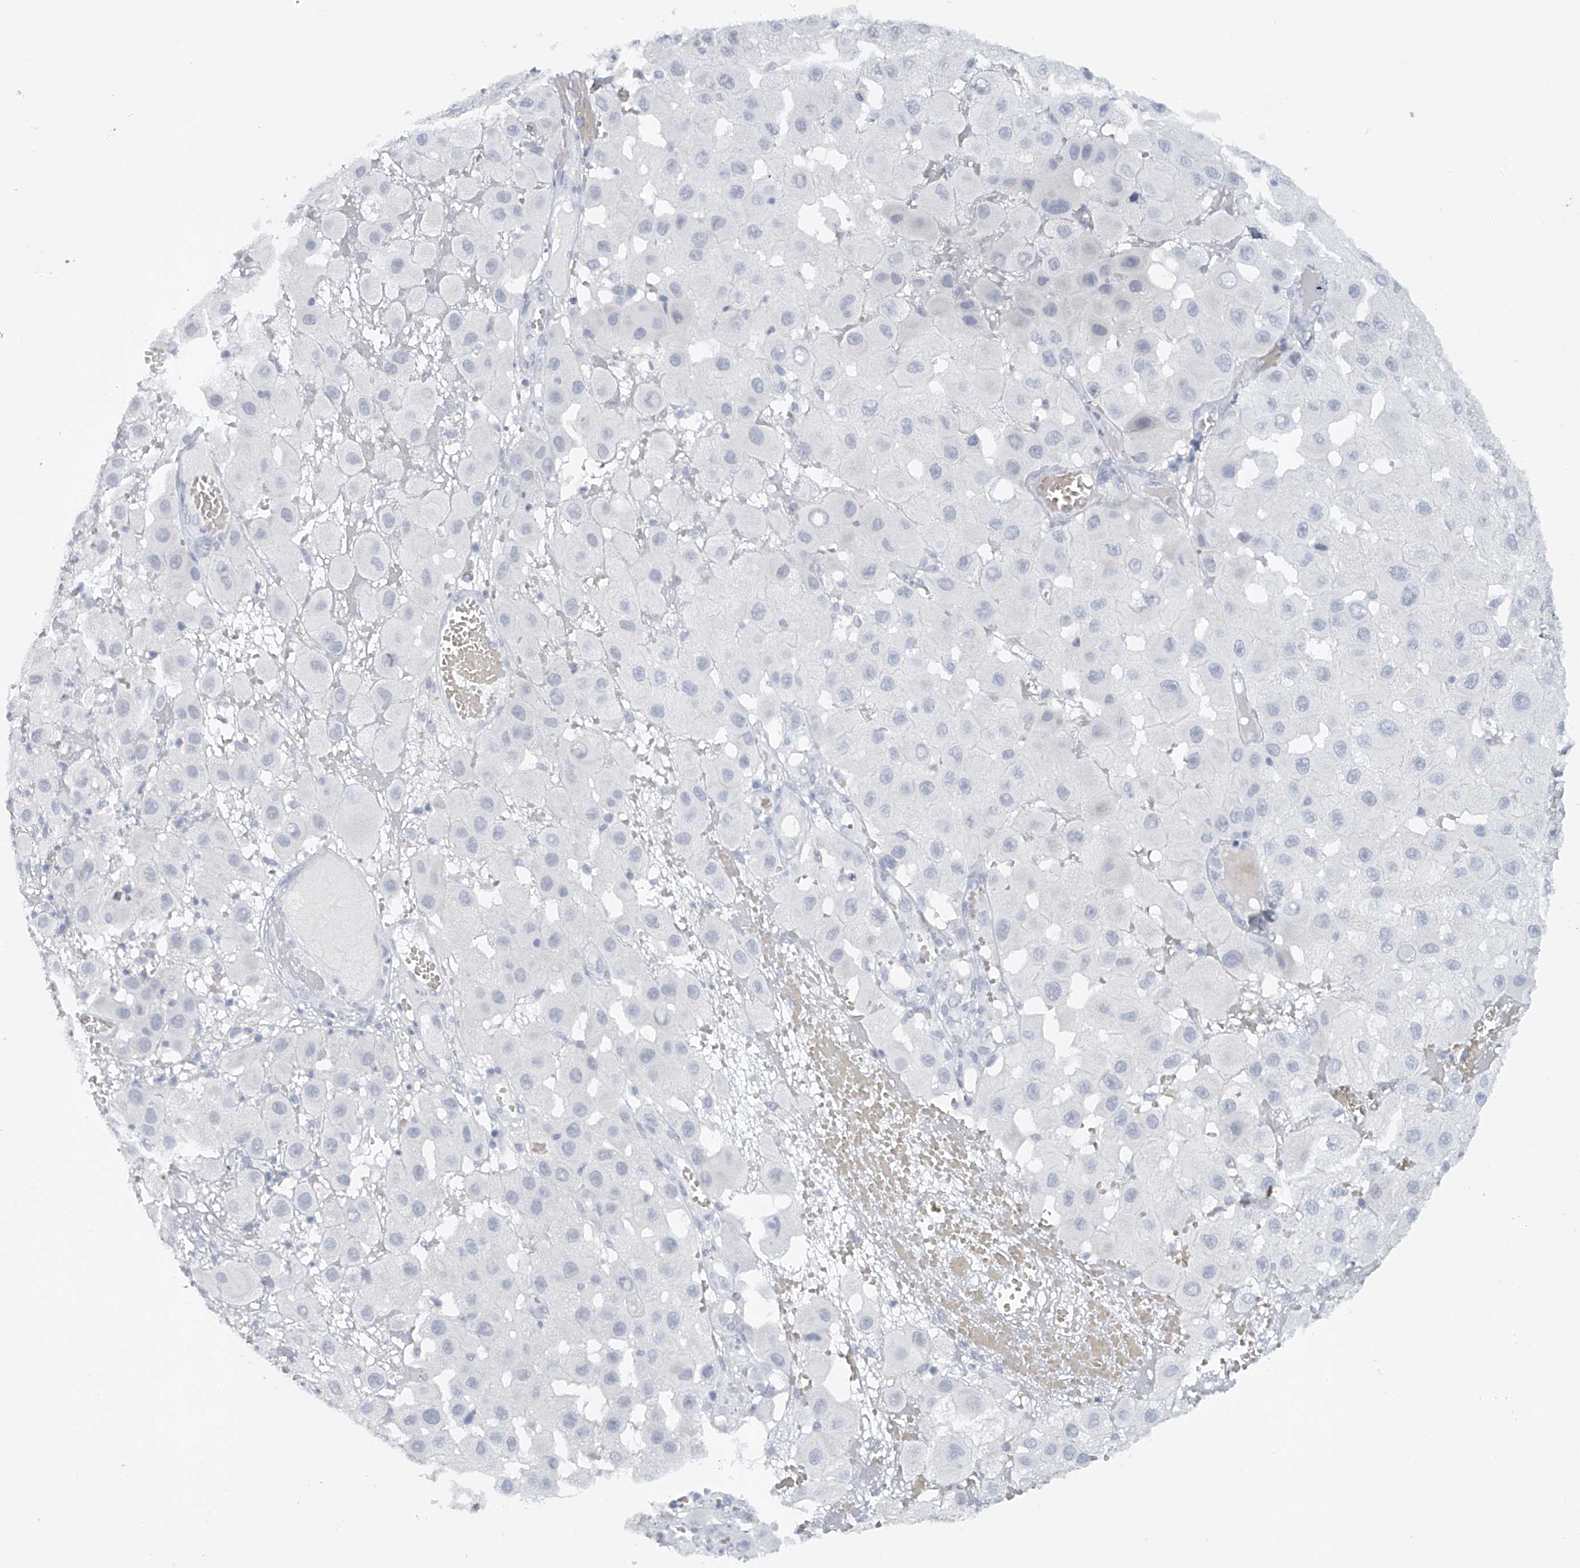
{"staining": {"intensity": "negative", "quantity": "none", "location": "none"}, "tissue": "melanoma", "cell_type": "Tumor cells", "image_type": "cancer", "snomed": [{"axis": "morphology", "description": "Malignant melanoma, NOS"}, {"axis": "topography", "description": "Skin"}], "caption": "Image shows no significant protein staining in tumor cells of melanoma.", "gene": "FAT2", "patient": {"sex": "female", "age": 81}}